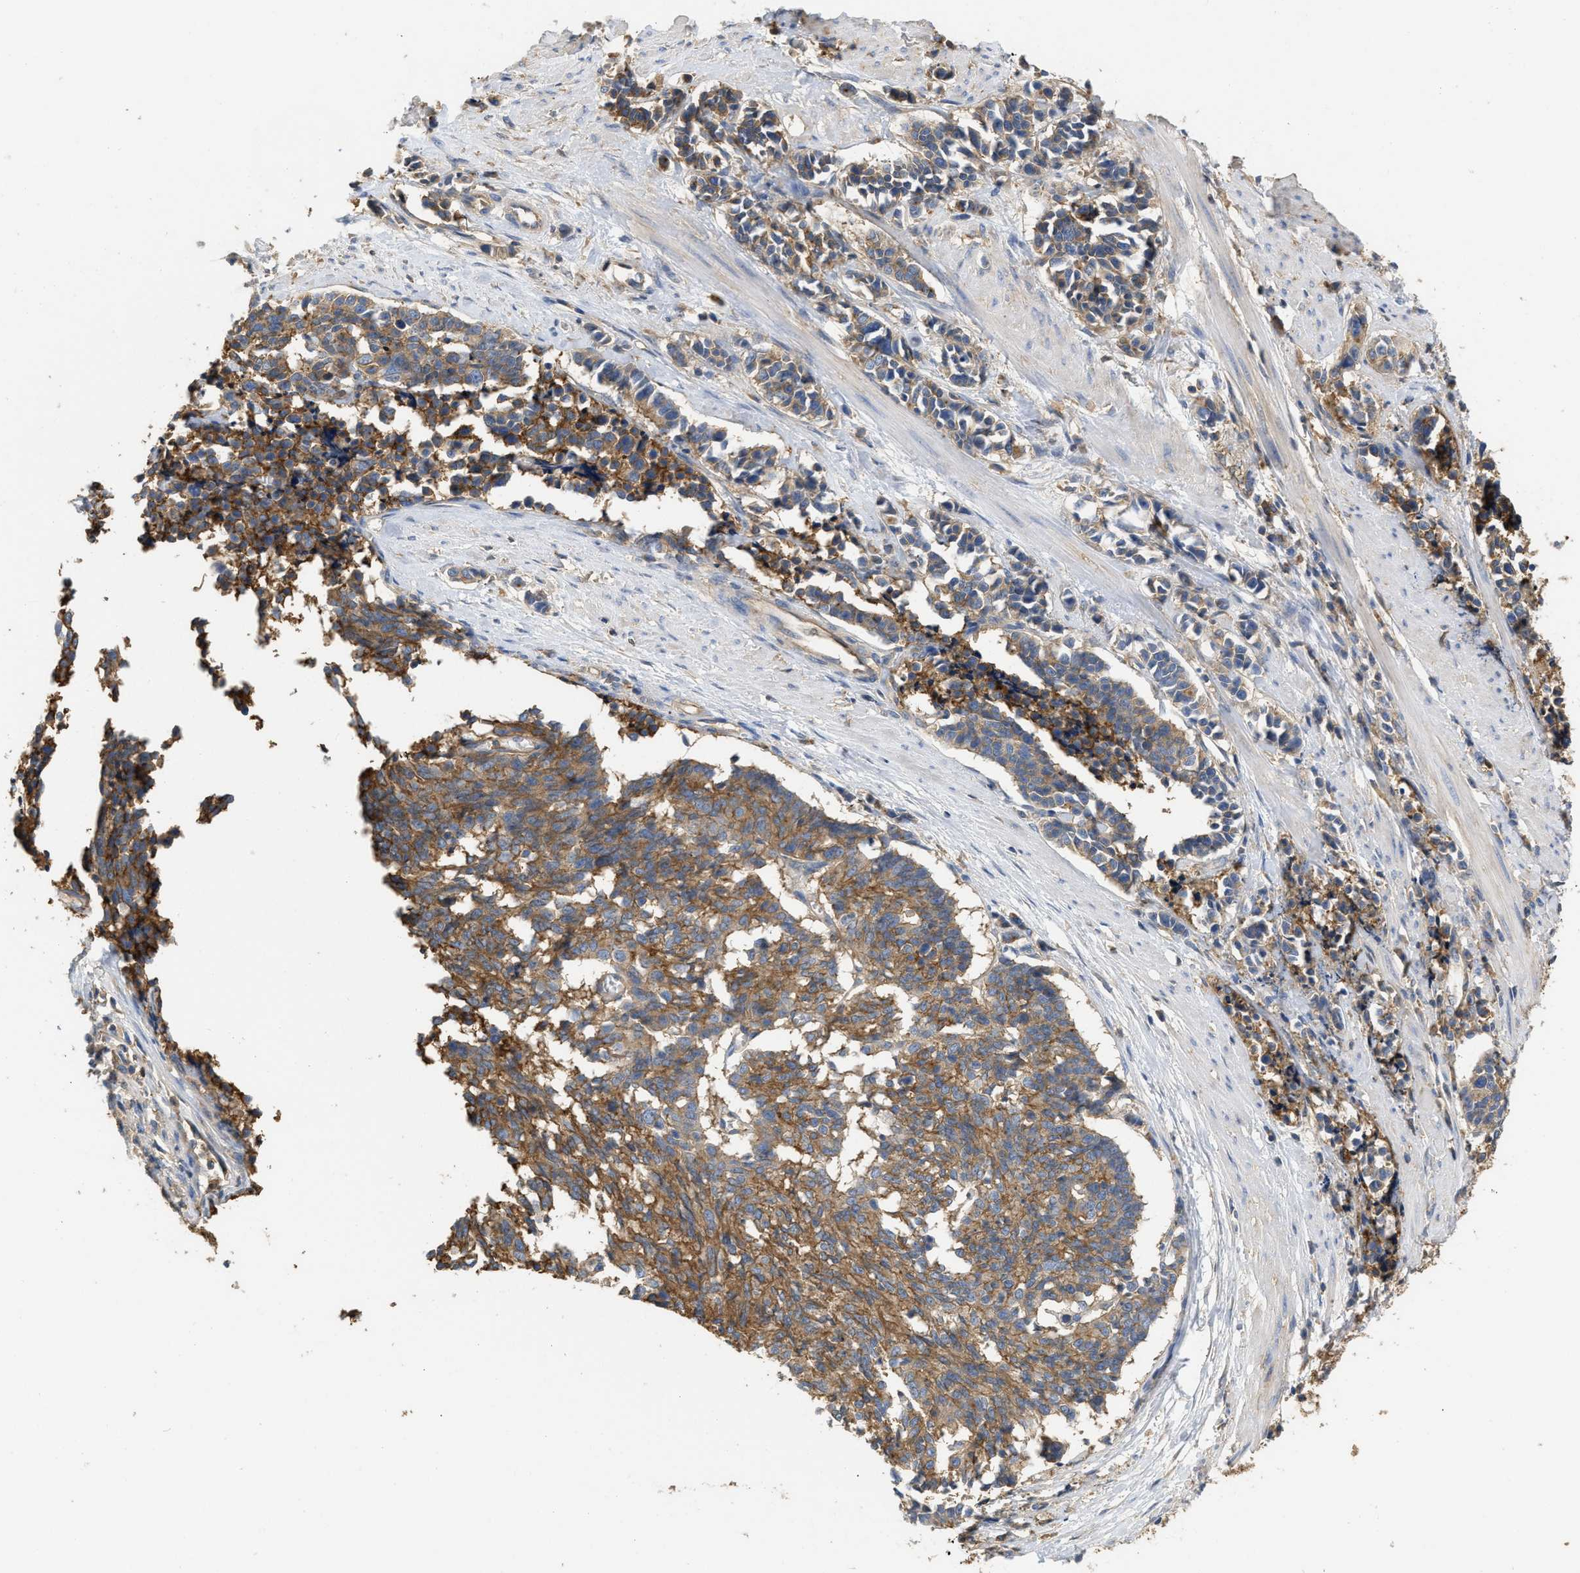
{"staining": {"intensity": "moderate", "quantity": ">75%", "location": "cytoplasmic/membranous"}, "tissue": "cervical cancer", "cell_type": "Tumor cells", "image_type": "cancer", "snomed": [{"axis": "morphology", "description": "Squamous cell carcinoma, NOS"}, {"axis": "topography", "description": "Cervix"}], "caption": "Cervical cancer was stained to show a protein in brown. There is medium levels of moderate cytoplasmic/membranous positivity in approximately >75% of tumor cells. The staining is performed using DAB brown chromogen to label protein expression. The nuclei are counter-stained blue using hematoxylin.", "gene": "GNB4", "patient": {"sex": "female", "age": 35}}